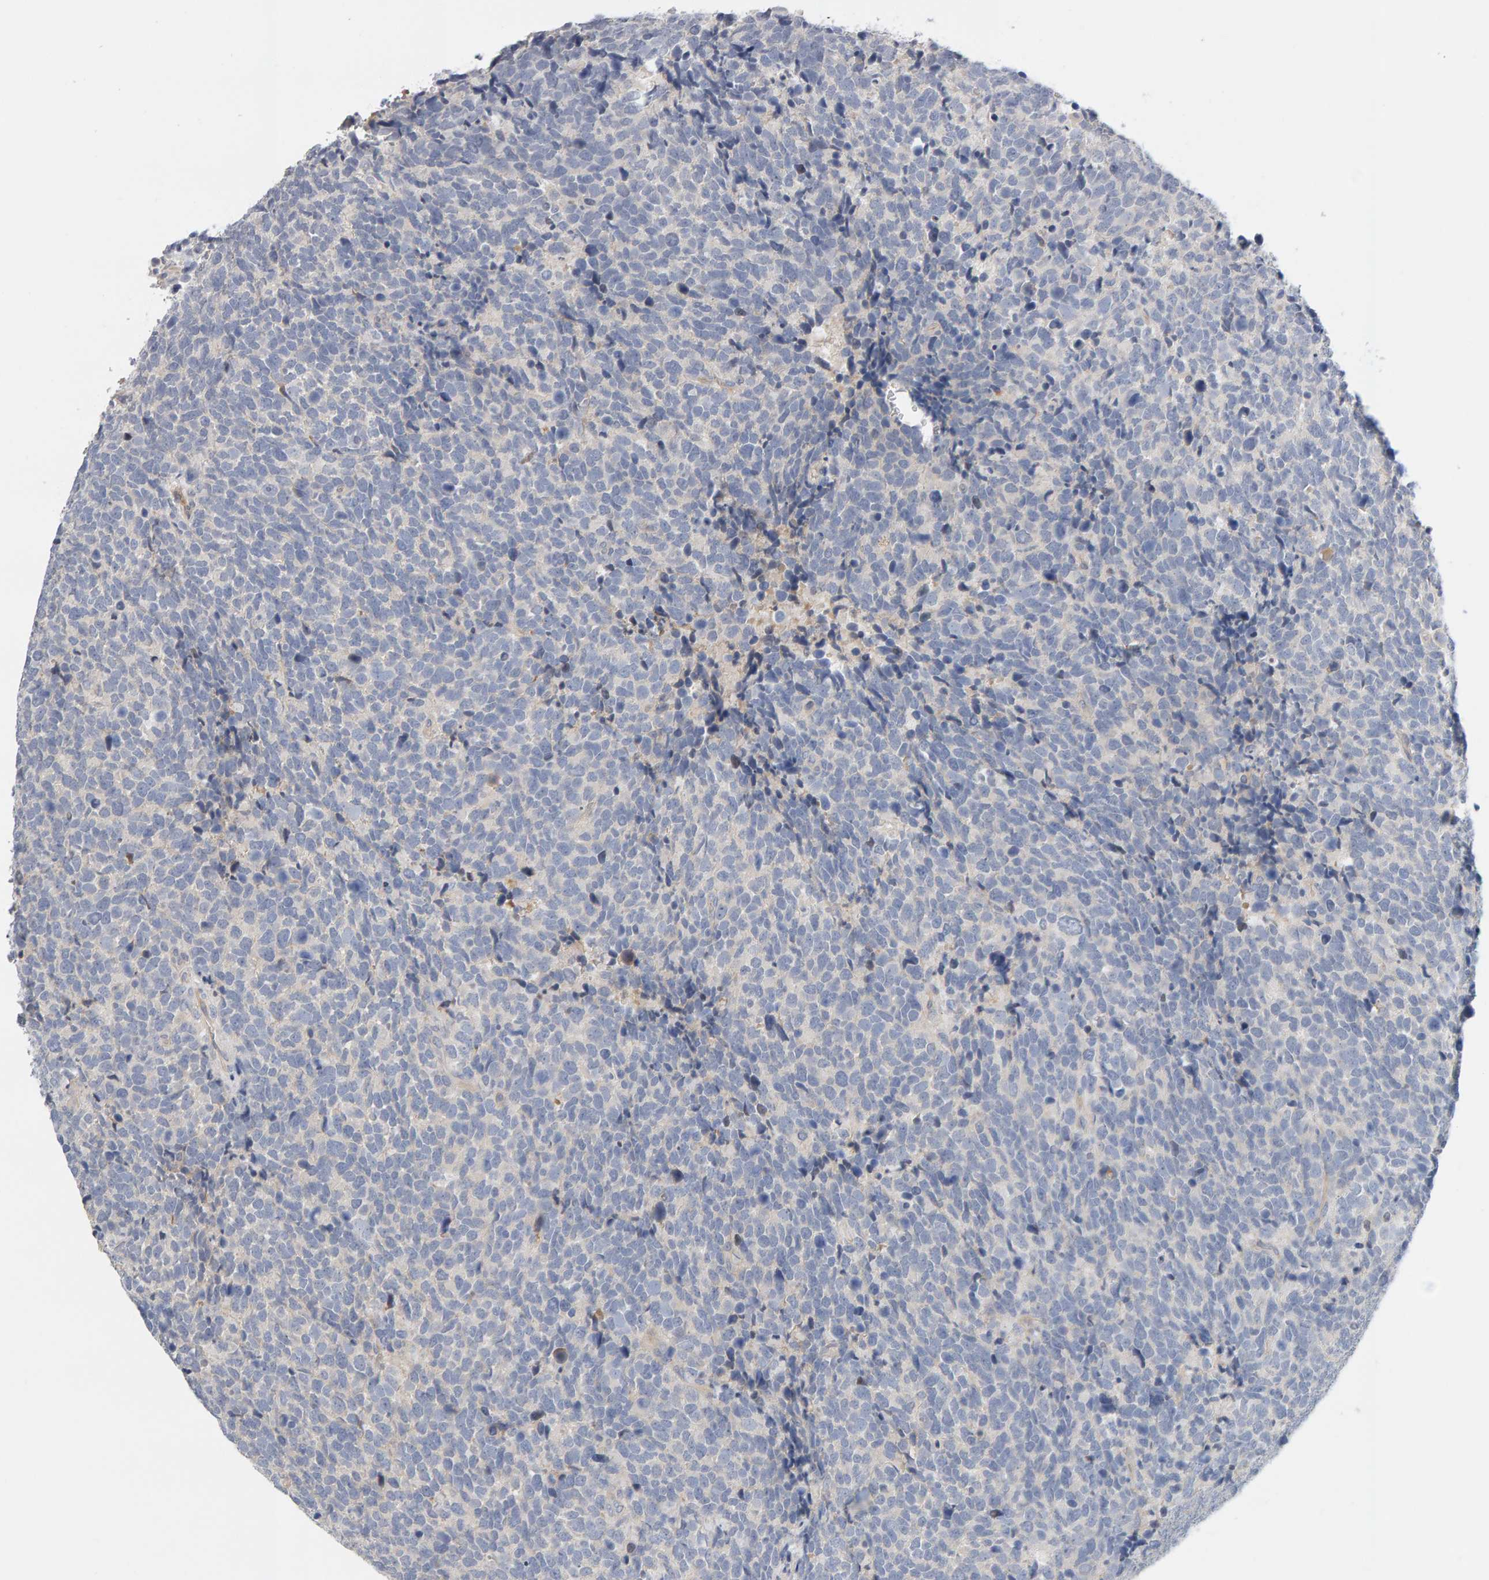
{"staining": {"intensity": "negative", "quantity": "none", "location": "none"}, "tissue": "urothelial cancer", "cell_type": "Tumor cells", "image_type": "cancer", "snomed": [{"axis": "morphology", "description": "Urothelial carcinoma, High grade"}, {"axis": "topography", "description": "Urinary bladder"}], "caption": "An immunohistochemistry image of urothelial cancer is shown. There is no staining in tumor cells of urothelial cancer.", "gene": "GFUS", "patient": {"sex": "female", "age": 82}}